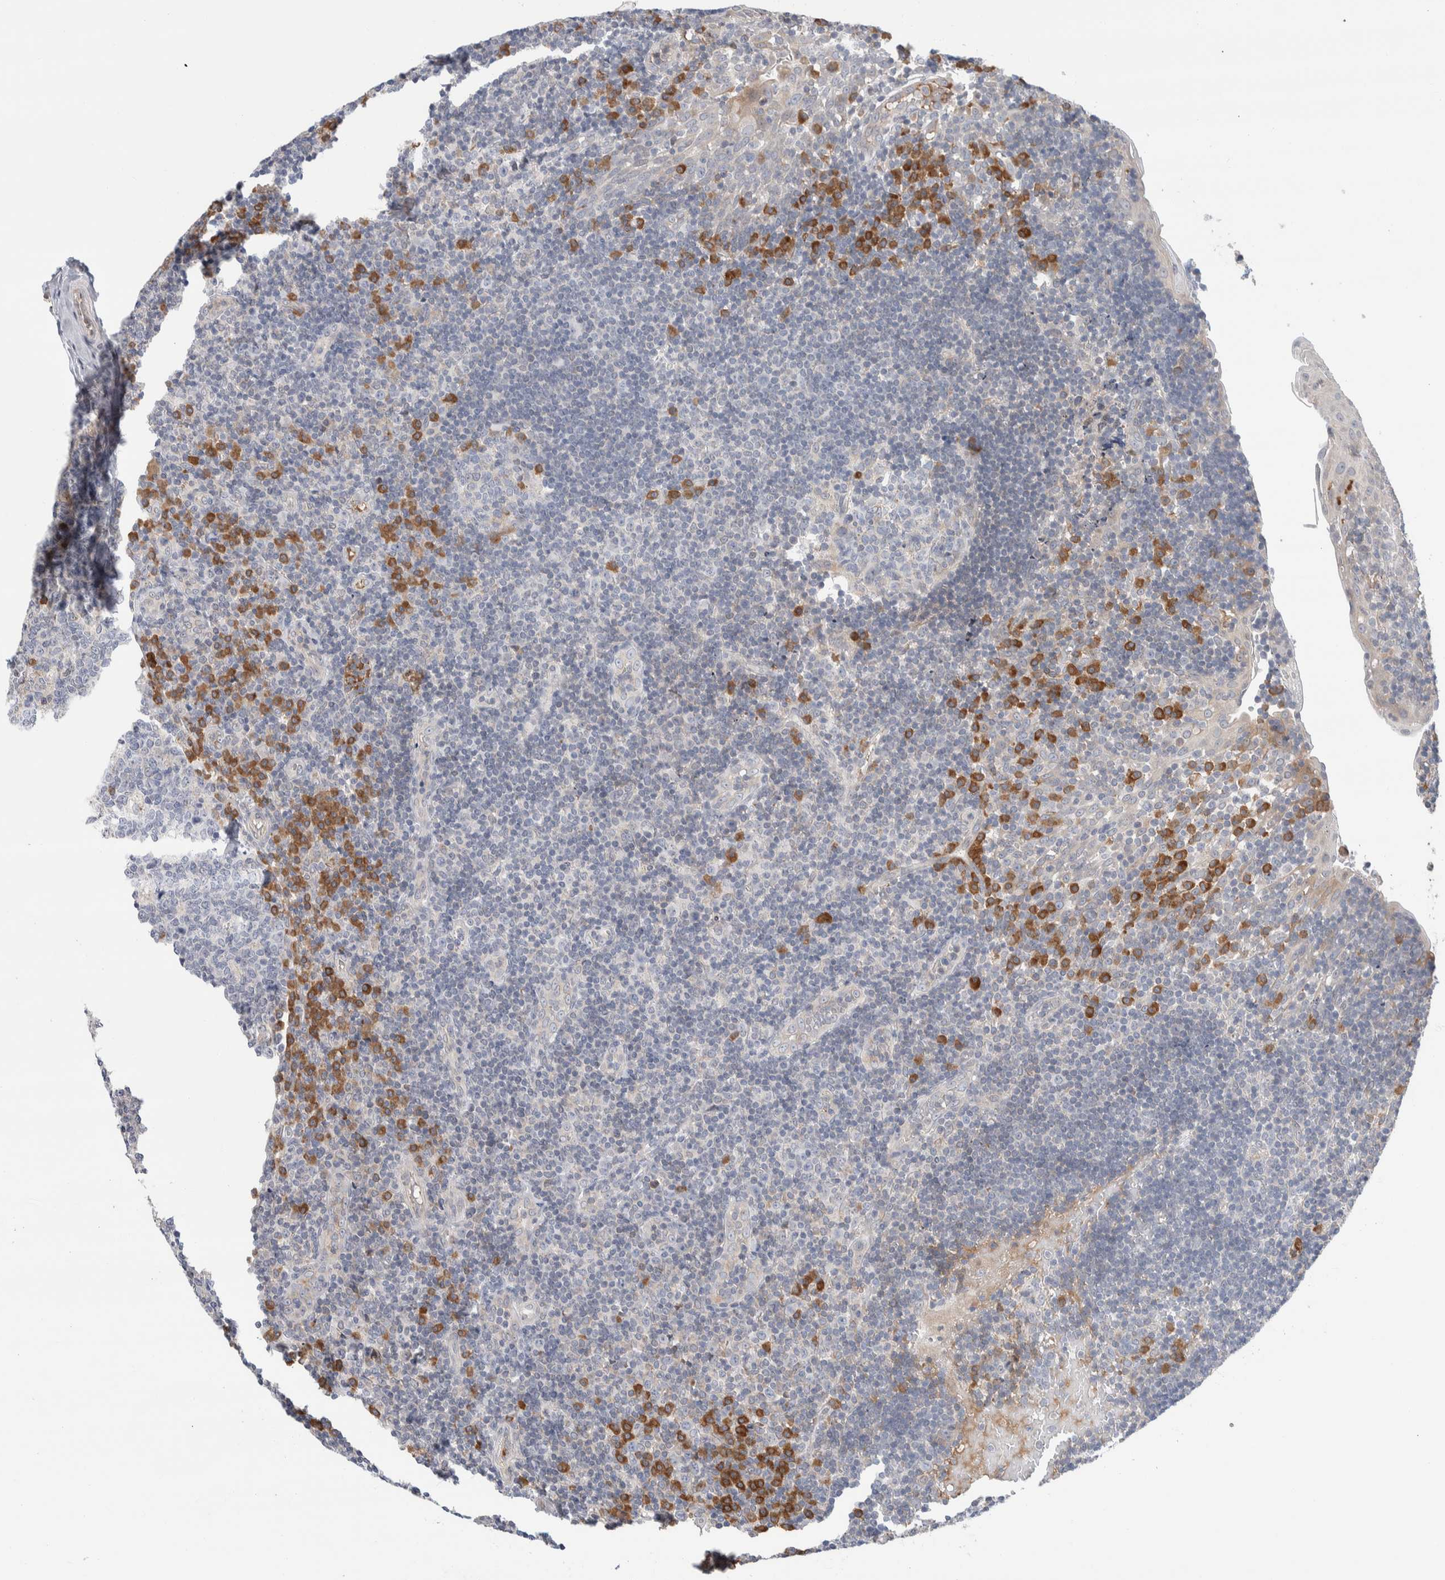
{"staining": {"intensity": "negative", "quantity": "none", "location": "none"}, "tissue": "tonsil", "cell_type": "Germinal center cells", "image_type": "normal", "snomed": [{"axis": "morphology", "description": "Normal tissue, NOS"}, {"axis": "topography", "description": "Tonsil"}], "caption": "The image demonstrates no significant staining in germinal center cells of tonsil. (Brightfield microscopy of DAB (3,3'-diaminobenzidine) immunohistochemistry at high magnification).", "gene": "RUSF1", "patient": {"sex": "female", "age": 40}}